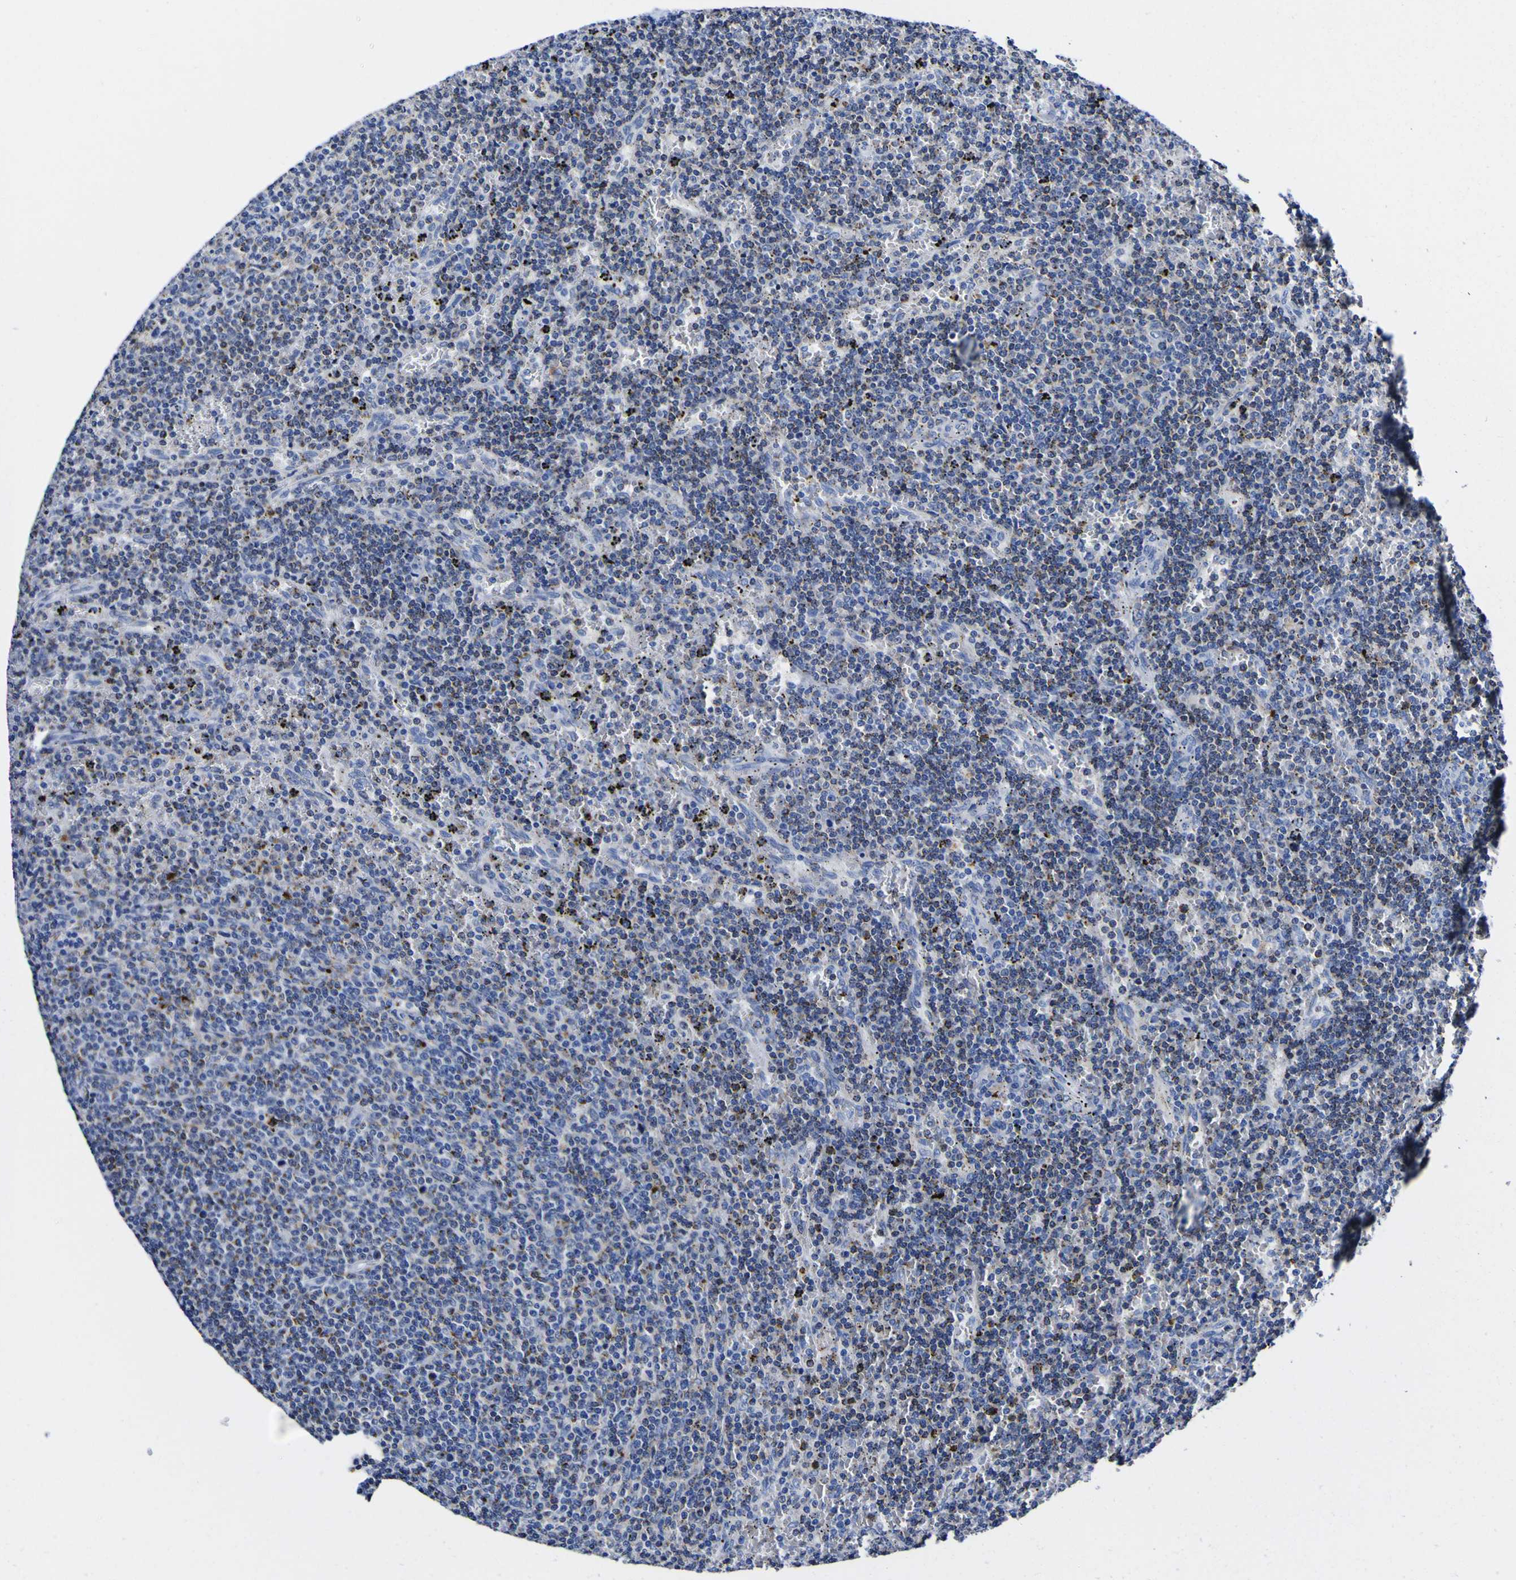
{"staining": {"intensity": "moderate", "quantity": "25%-75%", "location": "cytoplasmic/membranous"}, "tissue": "lymphoma", "cell_type": "Tumor cells", "image_type": "cancer", "snomed": [{"axis": "morphology", "description": "Malignant lymphoma, non-Hodgkin's type, Low grade"}, {"axis": "topography", "description": "Spleen"}], "caption": "A medium amount of moderate cytoplasmic/membranous expression is identified in about 25%-75% of tumor cells in malignant lymphoma, non-Hodgkin's type (low-grade) tissue.", "gene": "HLA-DQA1", "patient": {"sex": "female", "age": 50}}